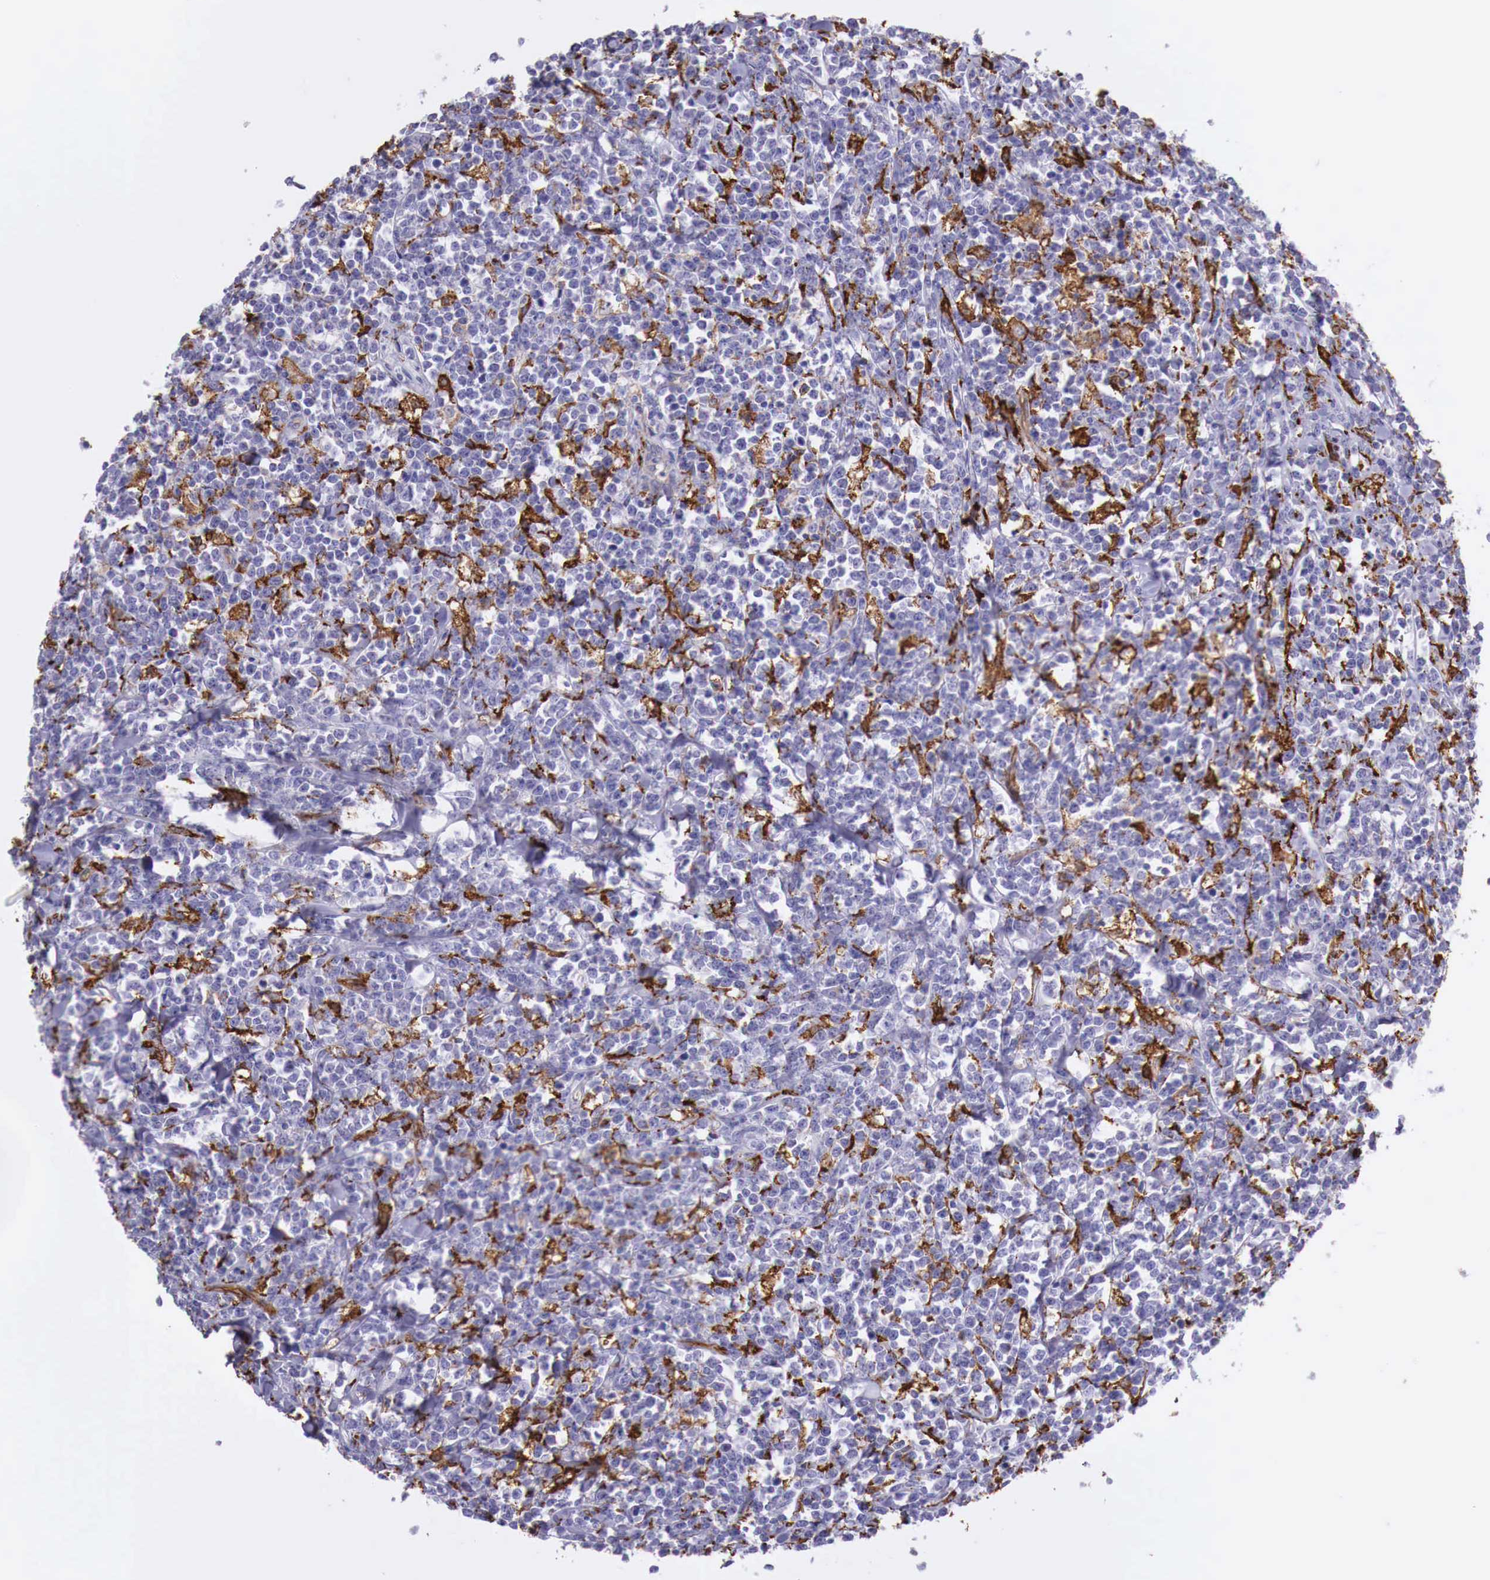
{"staining": {"intensity": "negative", "quantity": "none", "location": "none"}, "tissue": "lymphoma", "cell_type": "Tumor cells", "image_type": "cancer", "snomed": [{"axis": "morphology", "description": "Malignant lymphoma, non-Hodgkin's type, High grade"}, {"axis": "topography", "description": "Small intestine"}, {"axis": "topography", "description": "Colon"}], "caption": "High magnification brightfield microscopy of high-grade malignant lymphoma, non-Hodgkin's type stained with DAB (3,3'-diaminobenzidine) (brown) and counterstained with hematoxylin (blue): tumor cells show no significant positivity.", "gene": "MSR1", "patient": {"sex": "male", "age": 8}}